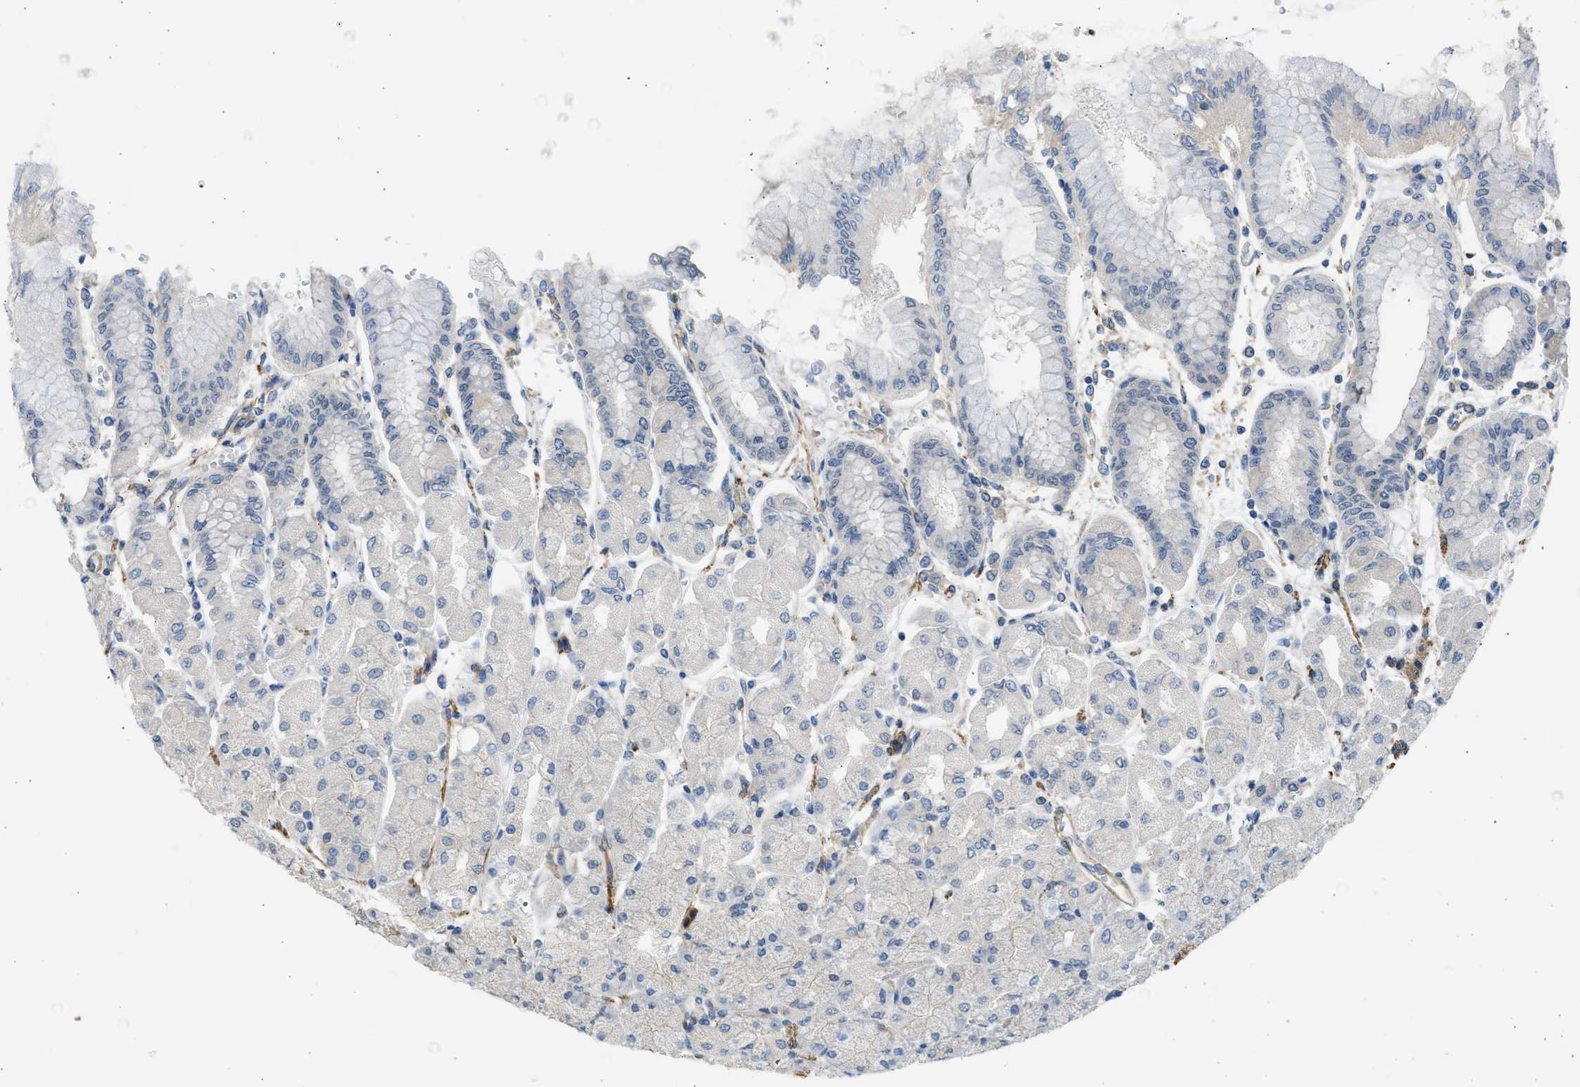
{"staining": {"intensity": "negative", "quantity": "none", "location": "none"}, "tissue": "stomach", "cell_type": "Glandular cells", "image_type": "normal", "snomed": [{"axis": "morphology", "description": "Normal tissue, NOS"}, {"axis": "topography", "description": "Stomach, upper"}], "caption": "Human stomach stained for a protein using immunohistochemistry (IHC) demonstrates no positivity in glandular cells.", "gene": "PCNX3", "patient": {"sex": "female", "age": 56}}